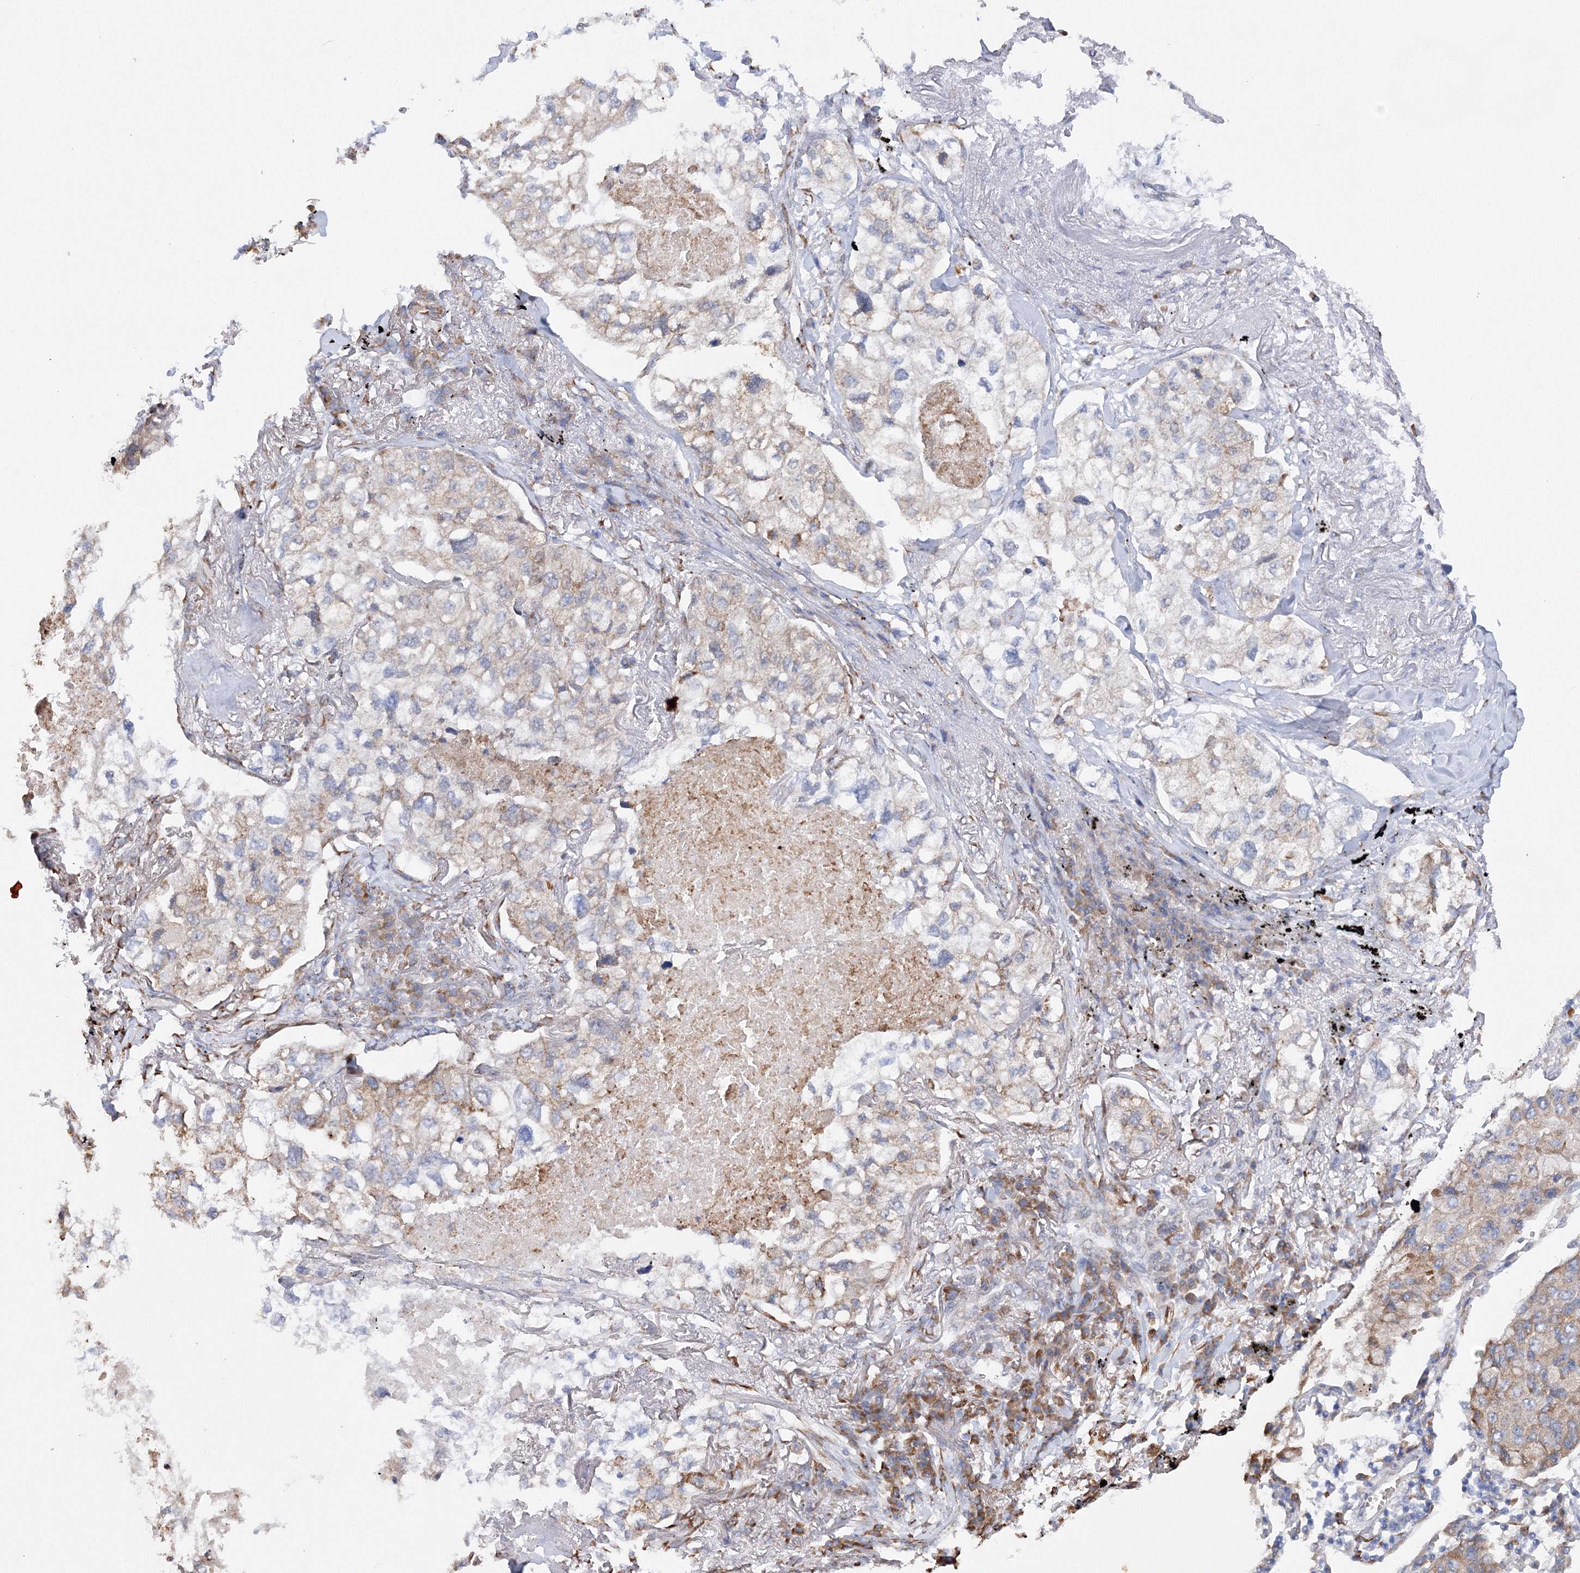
{"staining": {"intensity": "weak", "quantity": "25%-75%", "location": "cytoplasmic/membranous"}, "tissue": "lung cancer", "cell_type": "Tumor cells", "image_type": "cancer", "snomed": [{"axis": "morphology", "description": "Adenocarcinoma, NOS"}, {"axis": "topography", "description": "Lung"}], "caption": "A low amount of weak cytoplasmic/membranous staining is present in approximately 25%-75% of tumor cells in adenocarcinoma (lung) tissue.", "gene": "DIS3L2", "patient": {"sex": "male", "age": 65}}